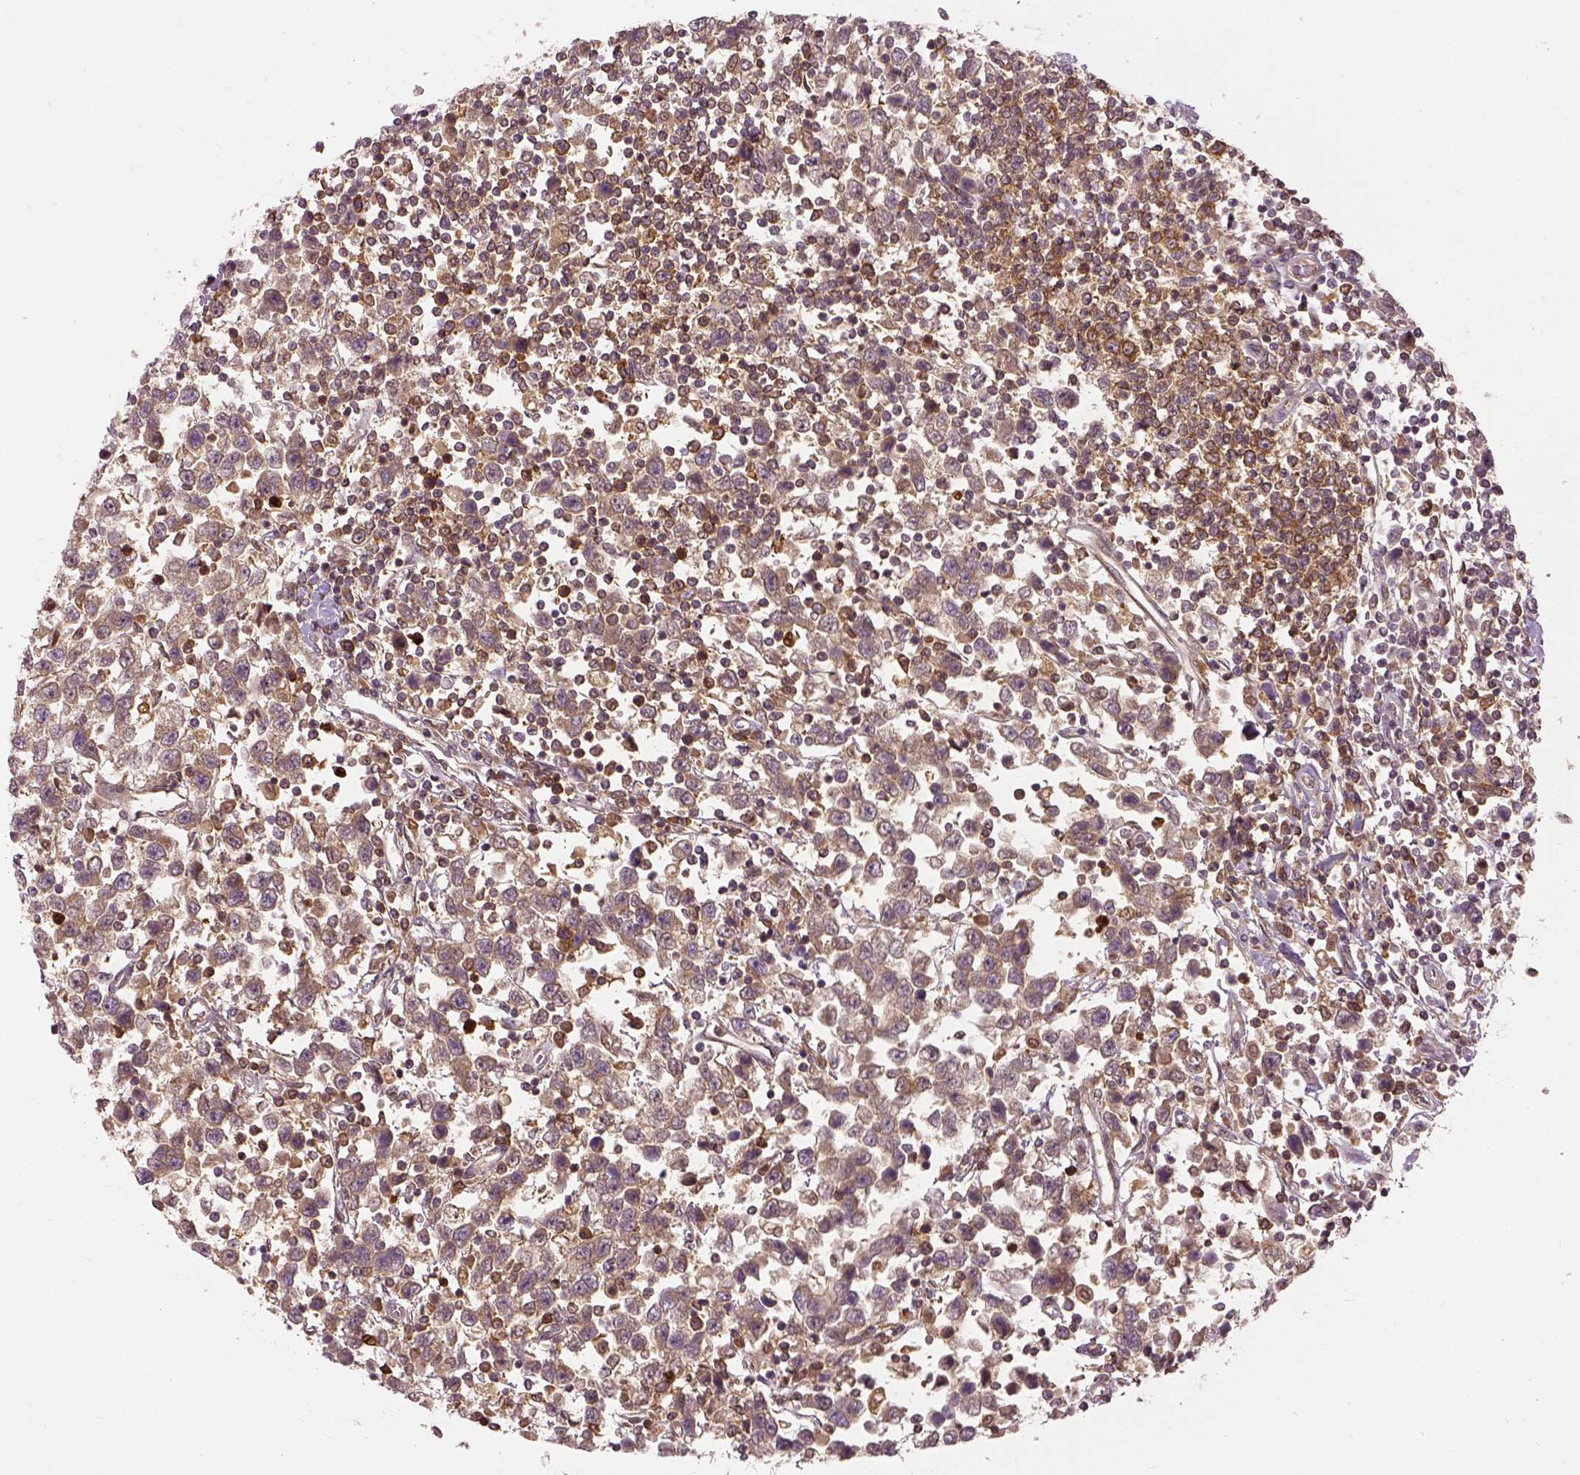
{"staining": {"intensity": "moderate", "quantity": ">75%", "location": "cytoplasmic/membranous"}, "tissue": "testis cancer", "cell_type": "Tumor cells", "image_type": "cancer", "snomed": [{"axis": "morphology", "description": "Seminoma, NOS"}, {"axis": "topography", "description": "Testis"}], "caption": "There is medium levels of moderate cytoplasmic/membranous positivity in tumor cells of testis cancer, as demonstrated by immunohistochemical staining (brown color).", "gene": "GPI", "patient": {"sex": "male", "age": 34}}